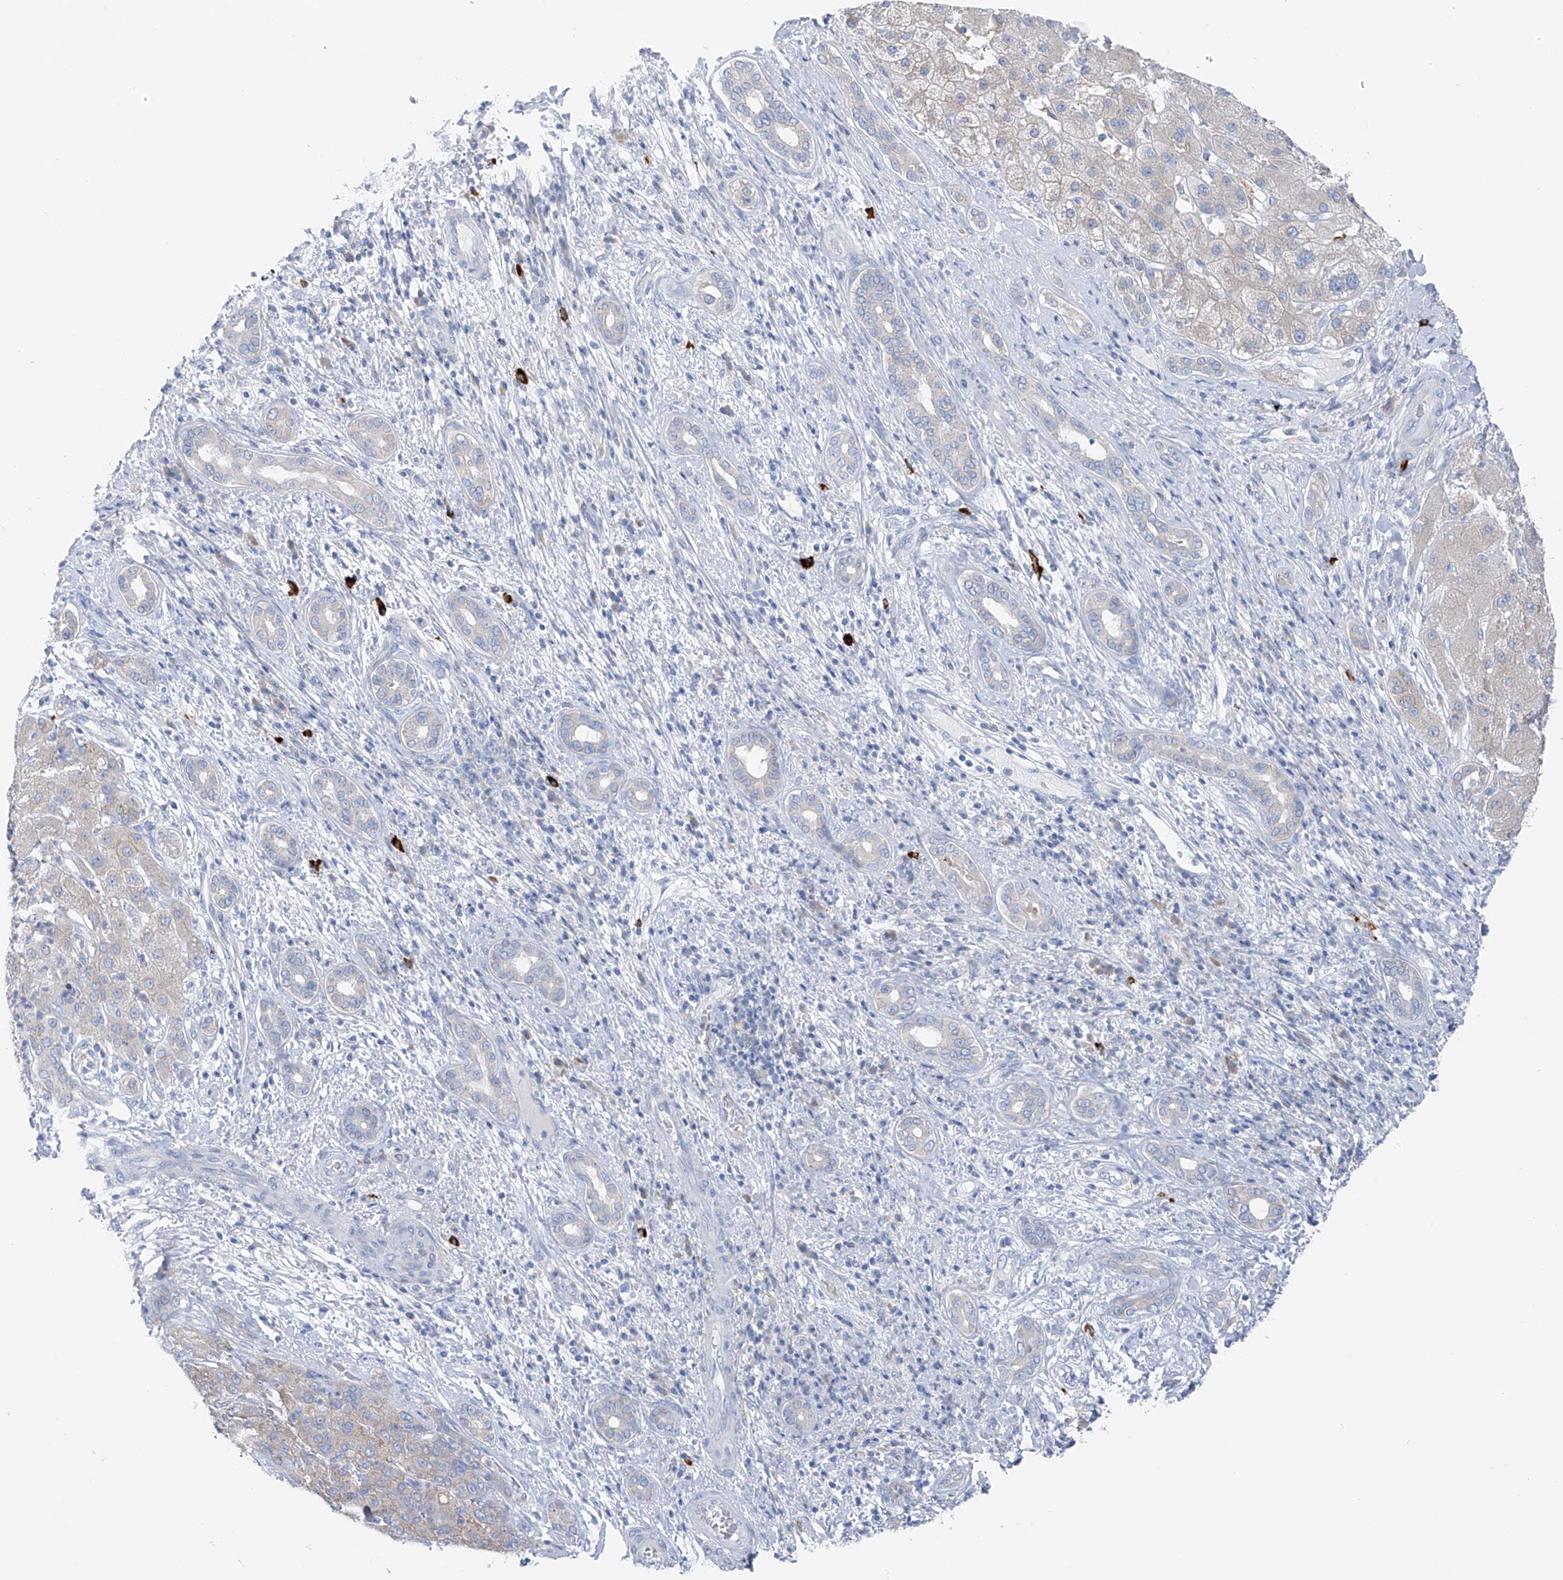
{"staining": {"intensity": "weak", "quantity": "<25%", "location": "cytoplasmic/membranous"}, "tissue": "liver cancer", "cell_type": "Tumor cells", "image_type": "cancer", "snomed": [{"axis": "morphology", "description": "Carcinoma, Hepatocellular, NOS"}, {"axis": "topography", "description": "Liver"}], "caption": "Liver hepatocellular carcinoma stained for a protein using IHC reveals no expression tumor cells.", "gene": "POMGNT2", "patient": {"sex": "male", "age": 65}}